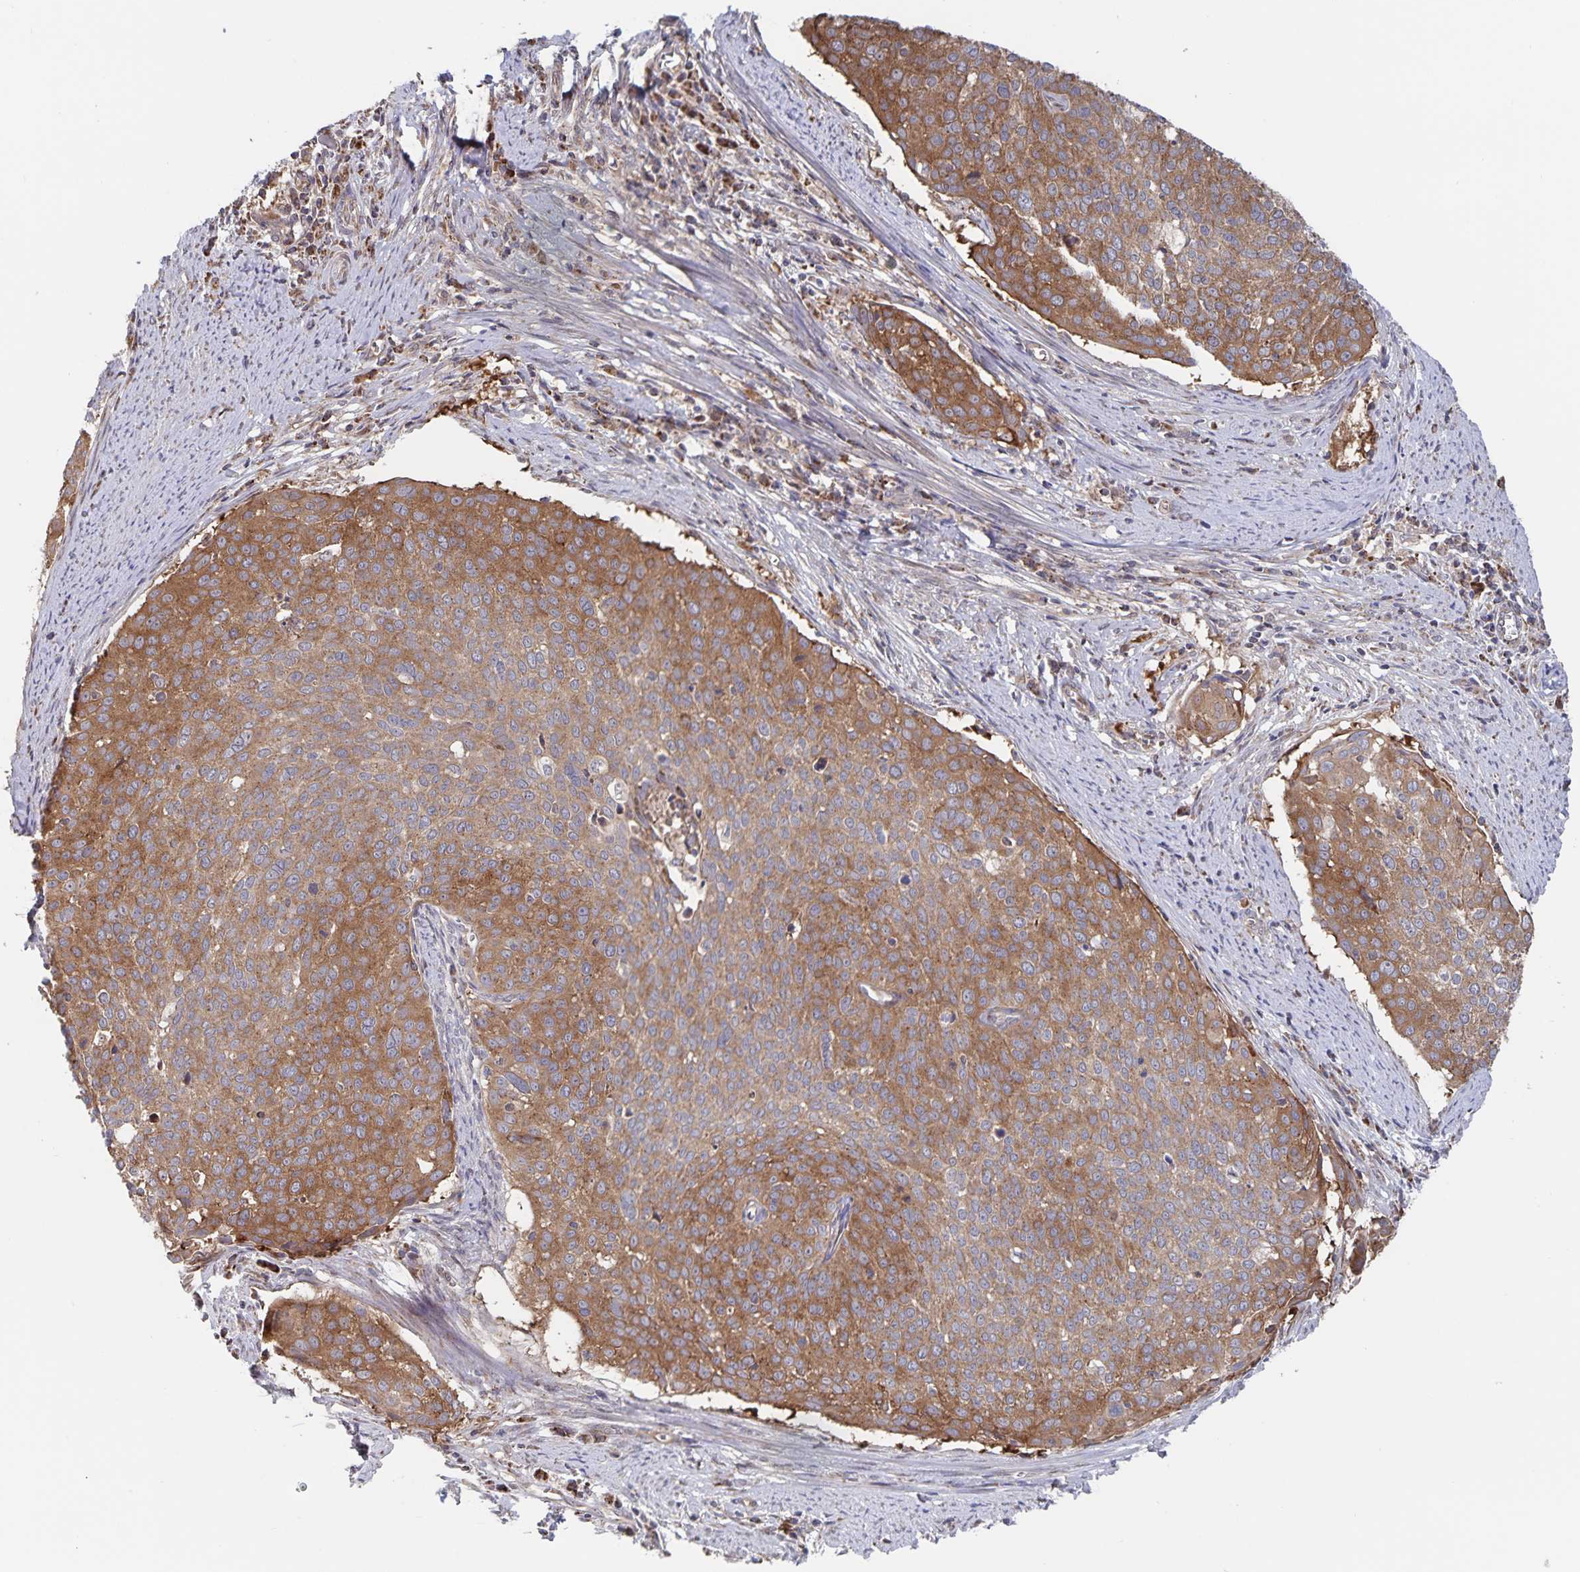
{"staining": {"intensity": "moderate", "quantity": ">75%", "location": "cytoplasmic/membranous"}, "tissue": "cervical cancer", "cell_type": "Tumor cells", "image_type": "cancer", "snomed": [{"axis": "morphology", "description": "Squamous cell carcinoma, NOS"}, {"axis": "topography", "description": "Cervix"}], "caption": "Immunohistochemistry (DAB (3,3'-diaminobenzidine)) staining of human squamous cell carcinoma (cervical) reveals moderate cytoplasmic/membranous protein staining in about >75% of tumor cells. Ihc stains the protein in brown and the nuclei are stained blue.", "gene": "ACACA", "patient": {"sex": "female", "age": 39}}